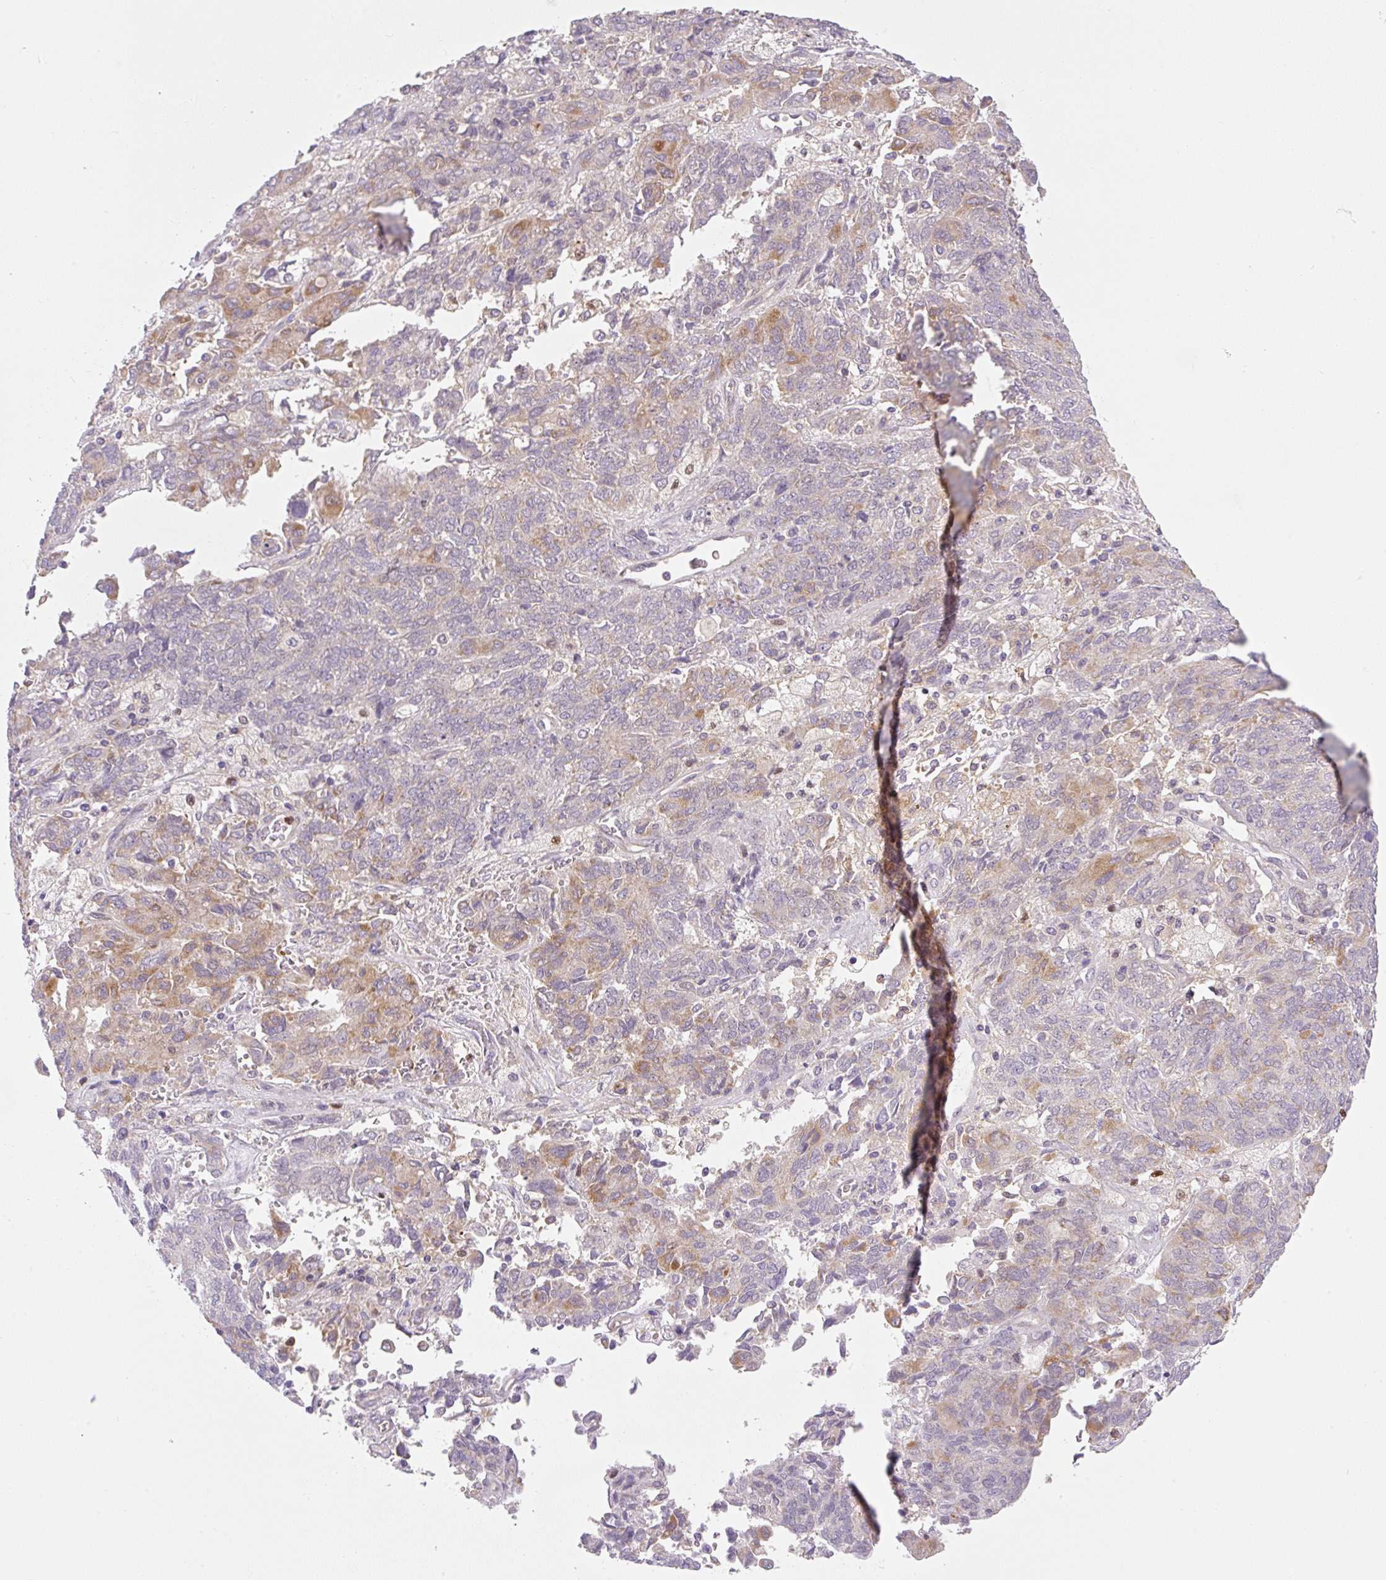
{"staining": {"intensity": "moderate", "quantity": "<25%", "location": "cytoplasmic/membranous"}, "tissue": "endometrial cancer", "cell_type": "Tumor cells", "image_type": "cancer", "snomed": [{"axis": "morphology", "description": "Adenocarcinoma, NOS"}, {"axis": "topography", "description": "Endometrium"}], "caption": "DAB (3,3'-diaminobenzidine) immunohistochemical staining of endometrial cancer (adenocarcinoma) reveals moderate cytoplasmic/membranous protein staining in about <25% of tumor cells.", "gene": "OMA1", "patient": {"sex": "female", "age": 80}}